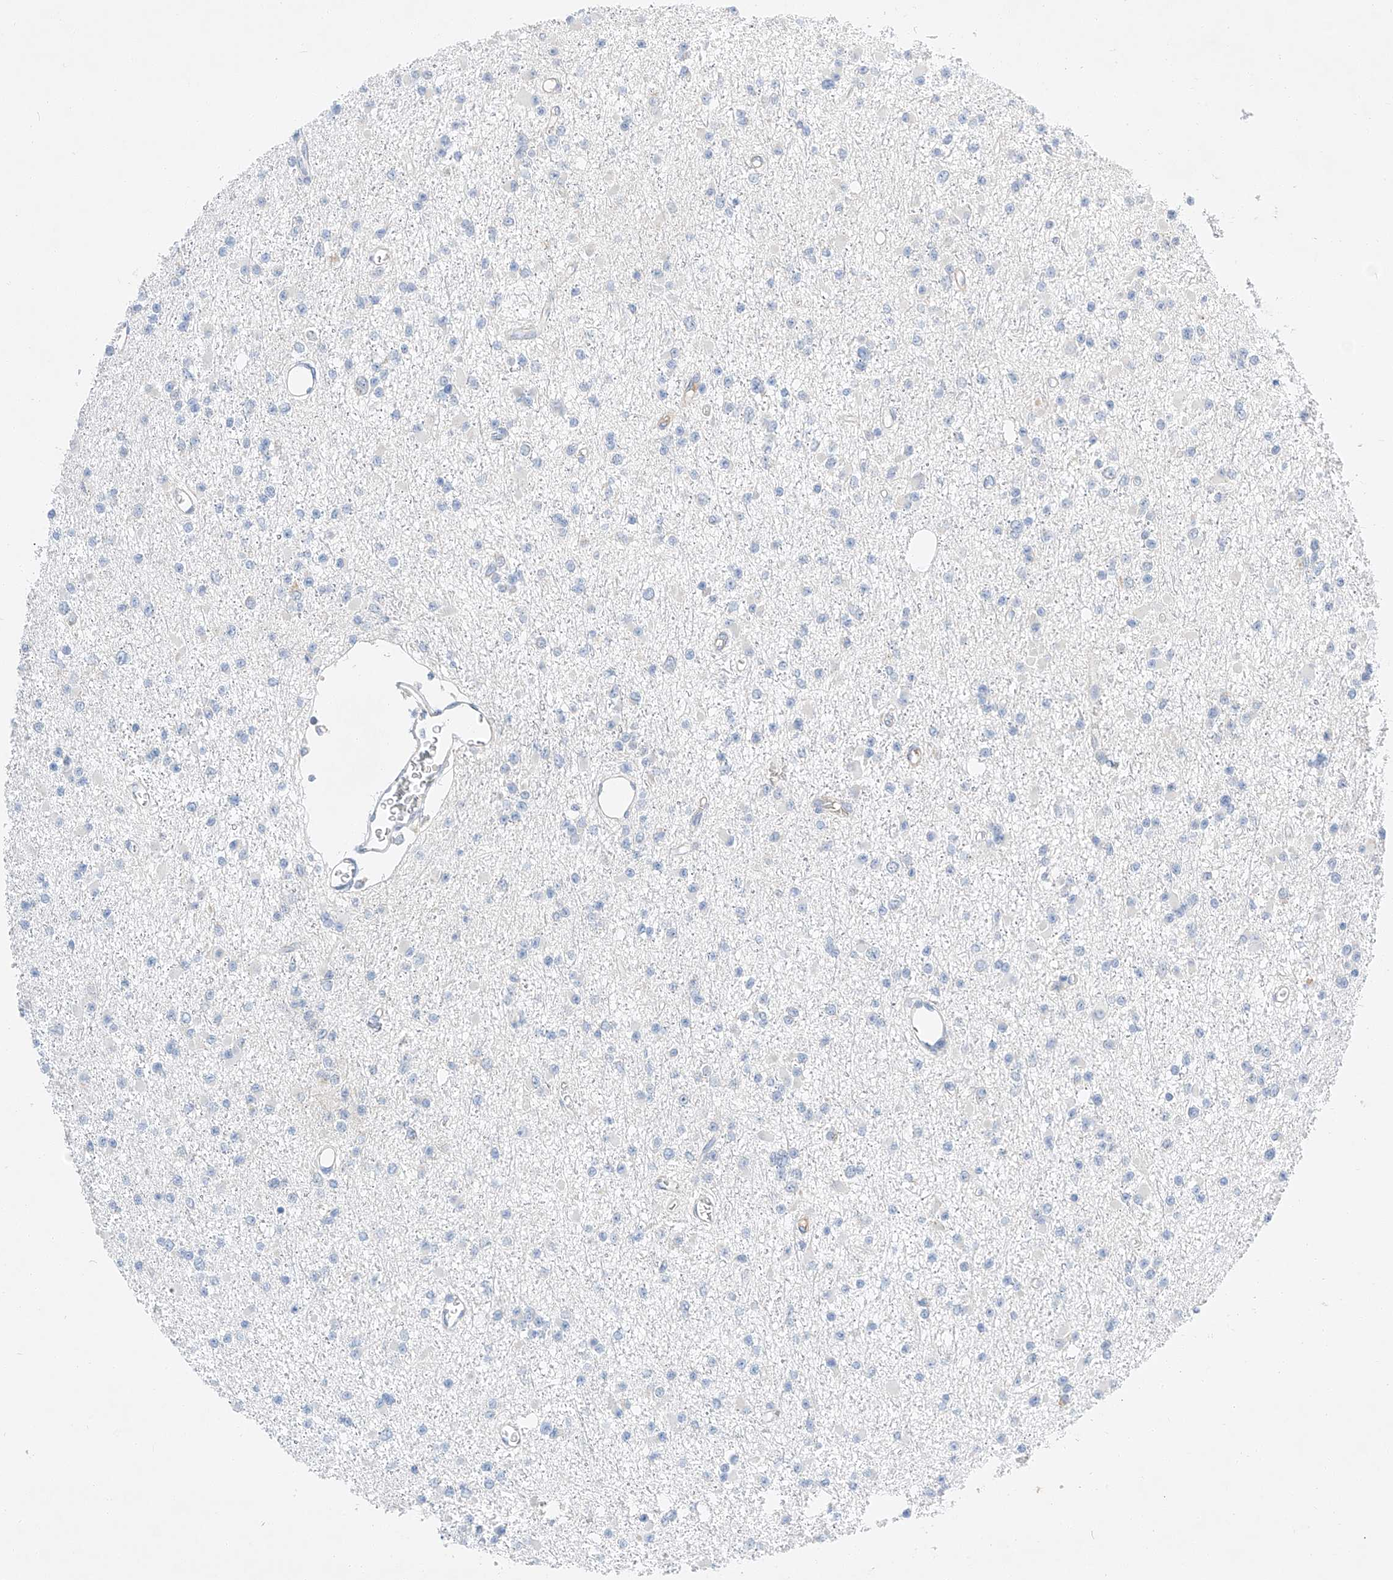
{"staining": {"intensity": "negative", "quantity": "none", "location": "none"}, "tissue": "glioma", "cell_type": "Tumor cells", "image_type": "cancer", "snomed": [{"axis": "morphology", "description": "Glioma, malignant, Low grade"}, {"axis": "topography", "description": "Brain"}], "caption": "Immunohistochemistry image of neoplastic tissue: human low-grade glioma (malignant) stained with DAB (3,3'-diaminobenzidine) reveals no significant protein positivity in tumor cells.", "gene": "RUSC1", "patient": {"sex": "female", "age": 22}}